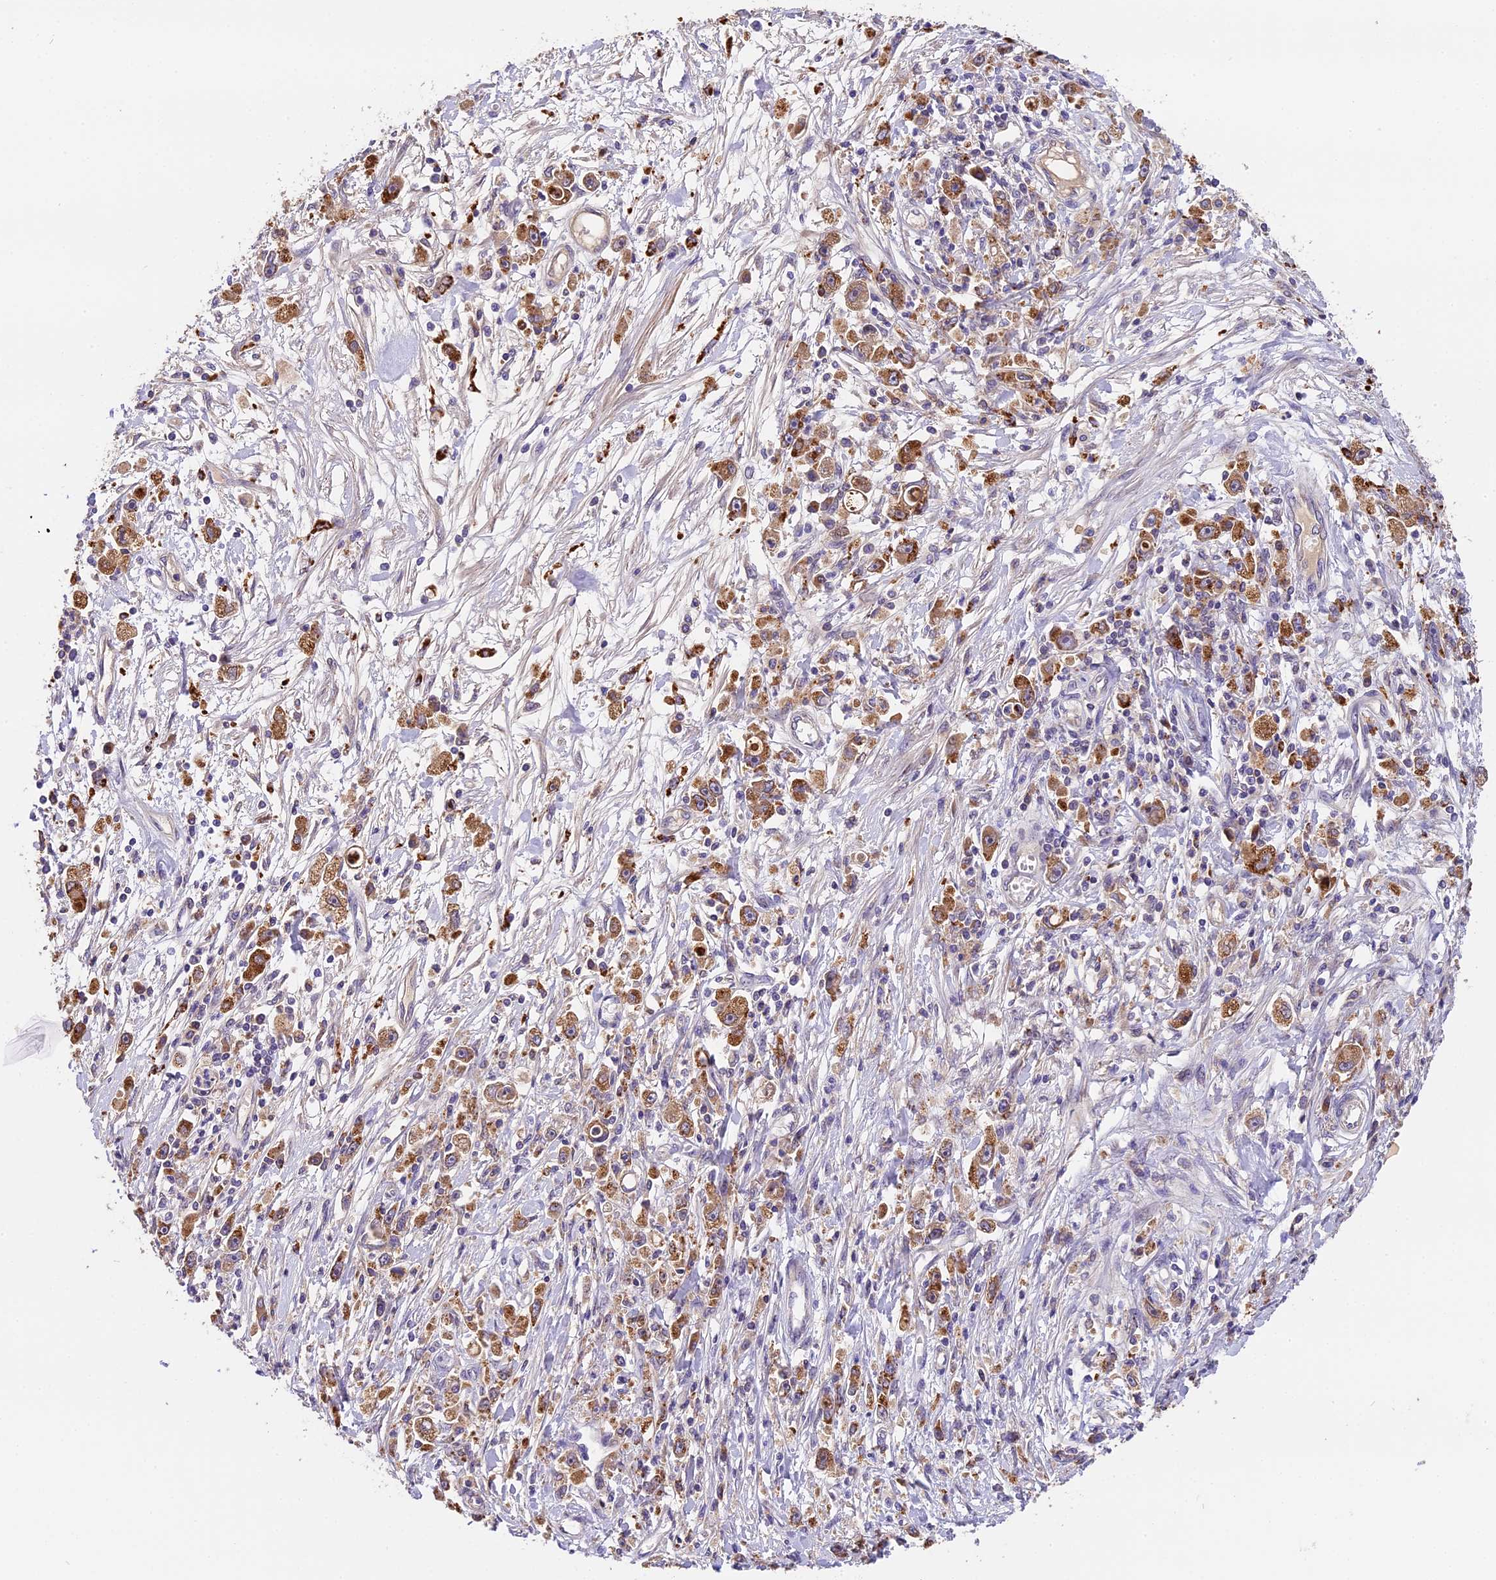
{"staining": {"intensity": "moderate", "quantity": ">75%", "location": "cytoplasmic/membranous"}, "tissue": "stomach cancer", "cell_type": "Tumor cells", "image_type": "cancer", "snomed": [{"axis": "morphology", "description": "Adenocarcinoma, NOS"}, {"axis": "topography", "description": "Stomach"}], "caption": "Immunohistochemical staining of human stomach cancer (adenocarcinoma) shows medium levels of moderate cytoplasmic/membranous expression in approximately >75% of tumor cells. (IHC, brightfield microscopy, high magnification).", "gene": "COPE", "patient": {"sex": "female", "age": 59}}